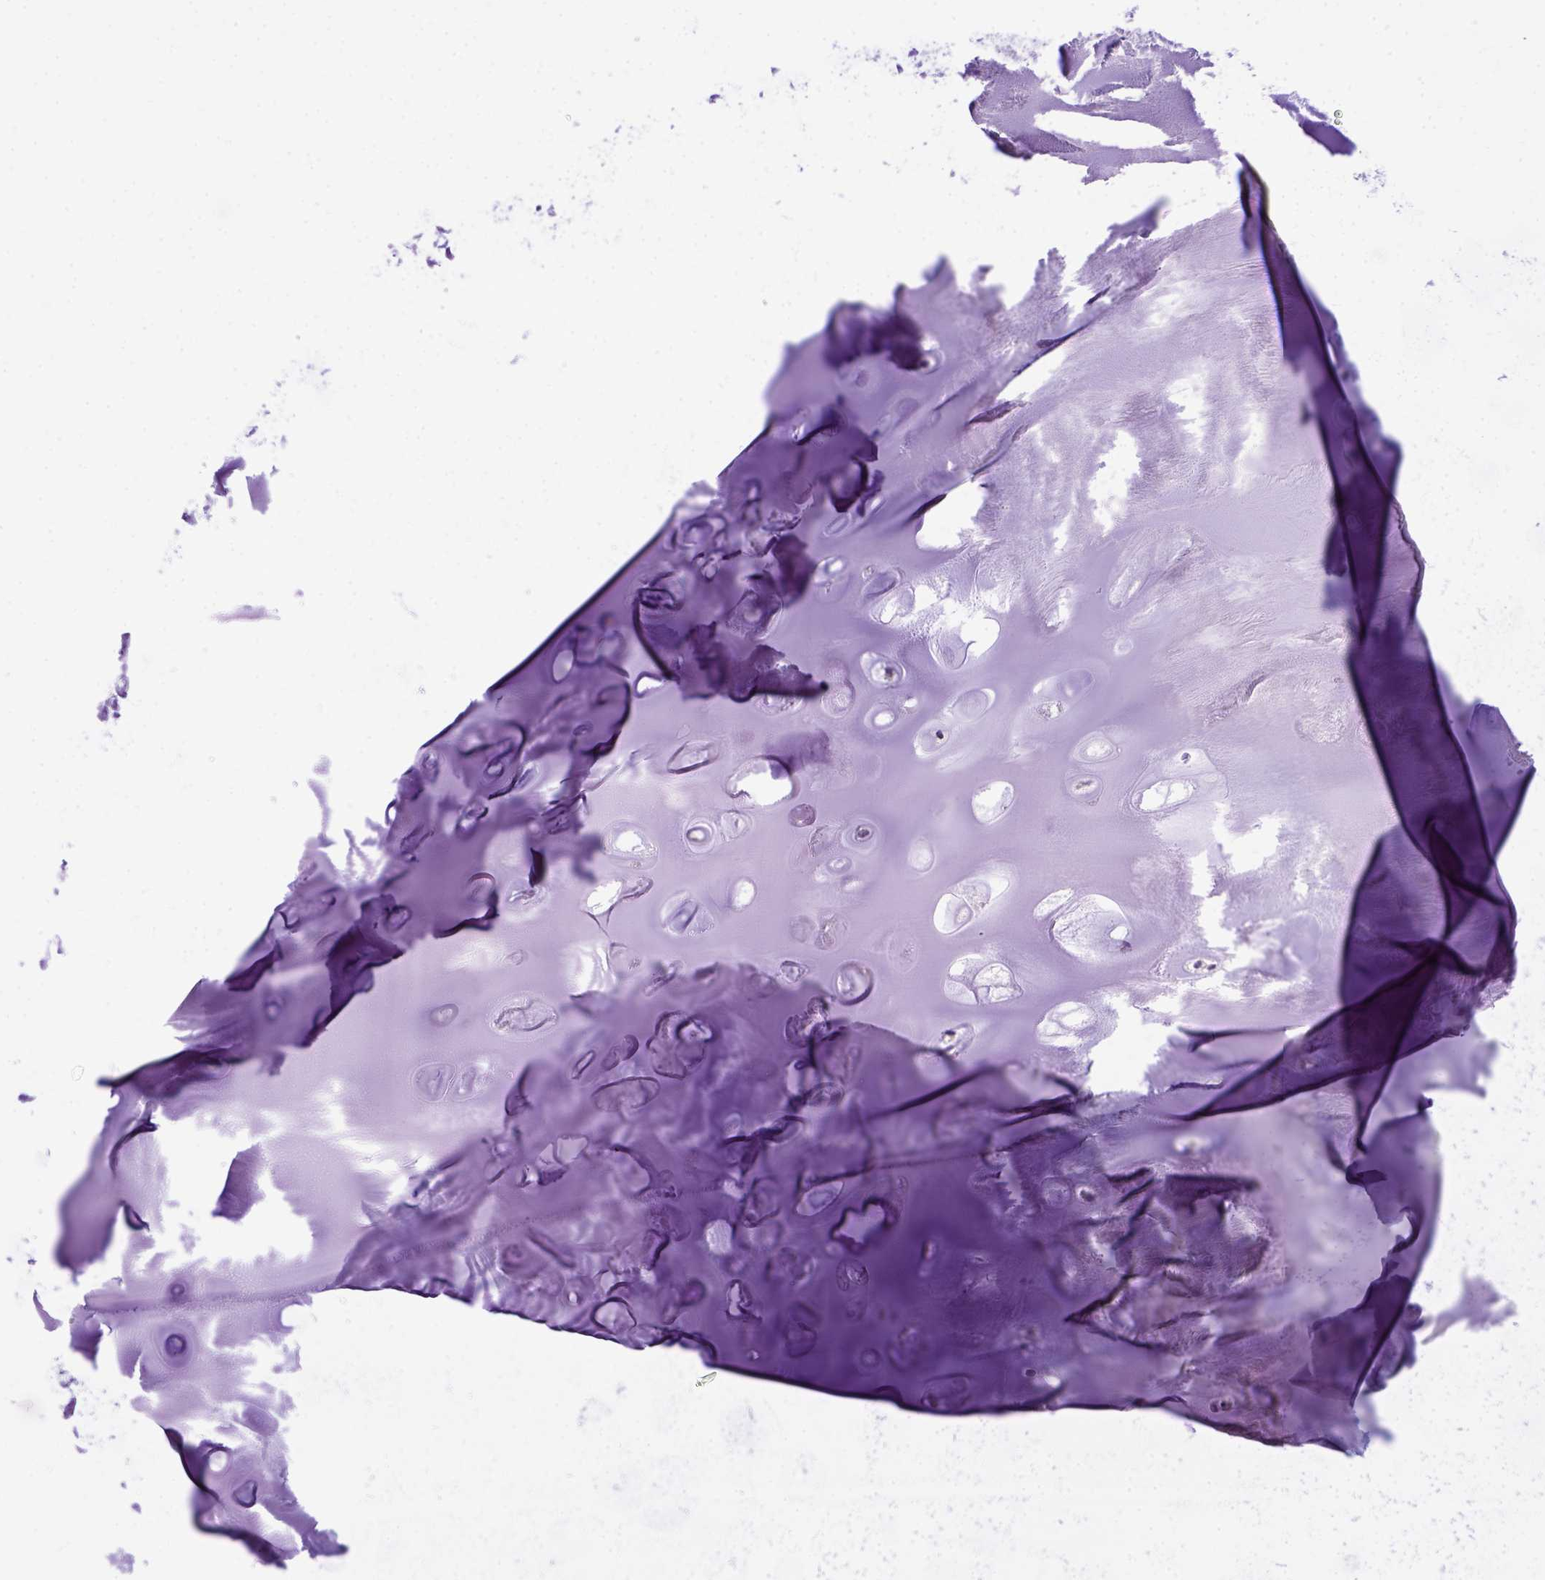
{"staining": {"intensity": "negative", "quantity": "none", "location": "none"}, "tissue": "adipose tissue", "cell_type": "Adipocytes", "image_type": "normal", "snomed": [{"axis": "morphology", "description": "Normal tissue, NOS"}, {"axis": "morphology", "description": "Squamous cell carcinoma, NOS"}, {"axis": "topography", "description": "Cartilage tissue"}, {"axis": "topography", "description": "Lung"}], "caption": "The image reveals no significant staining in adipocytes of adipose tissue.", "gene": "PTGES", "patient": {"sex": "male", "age": 66}}